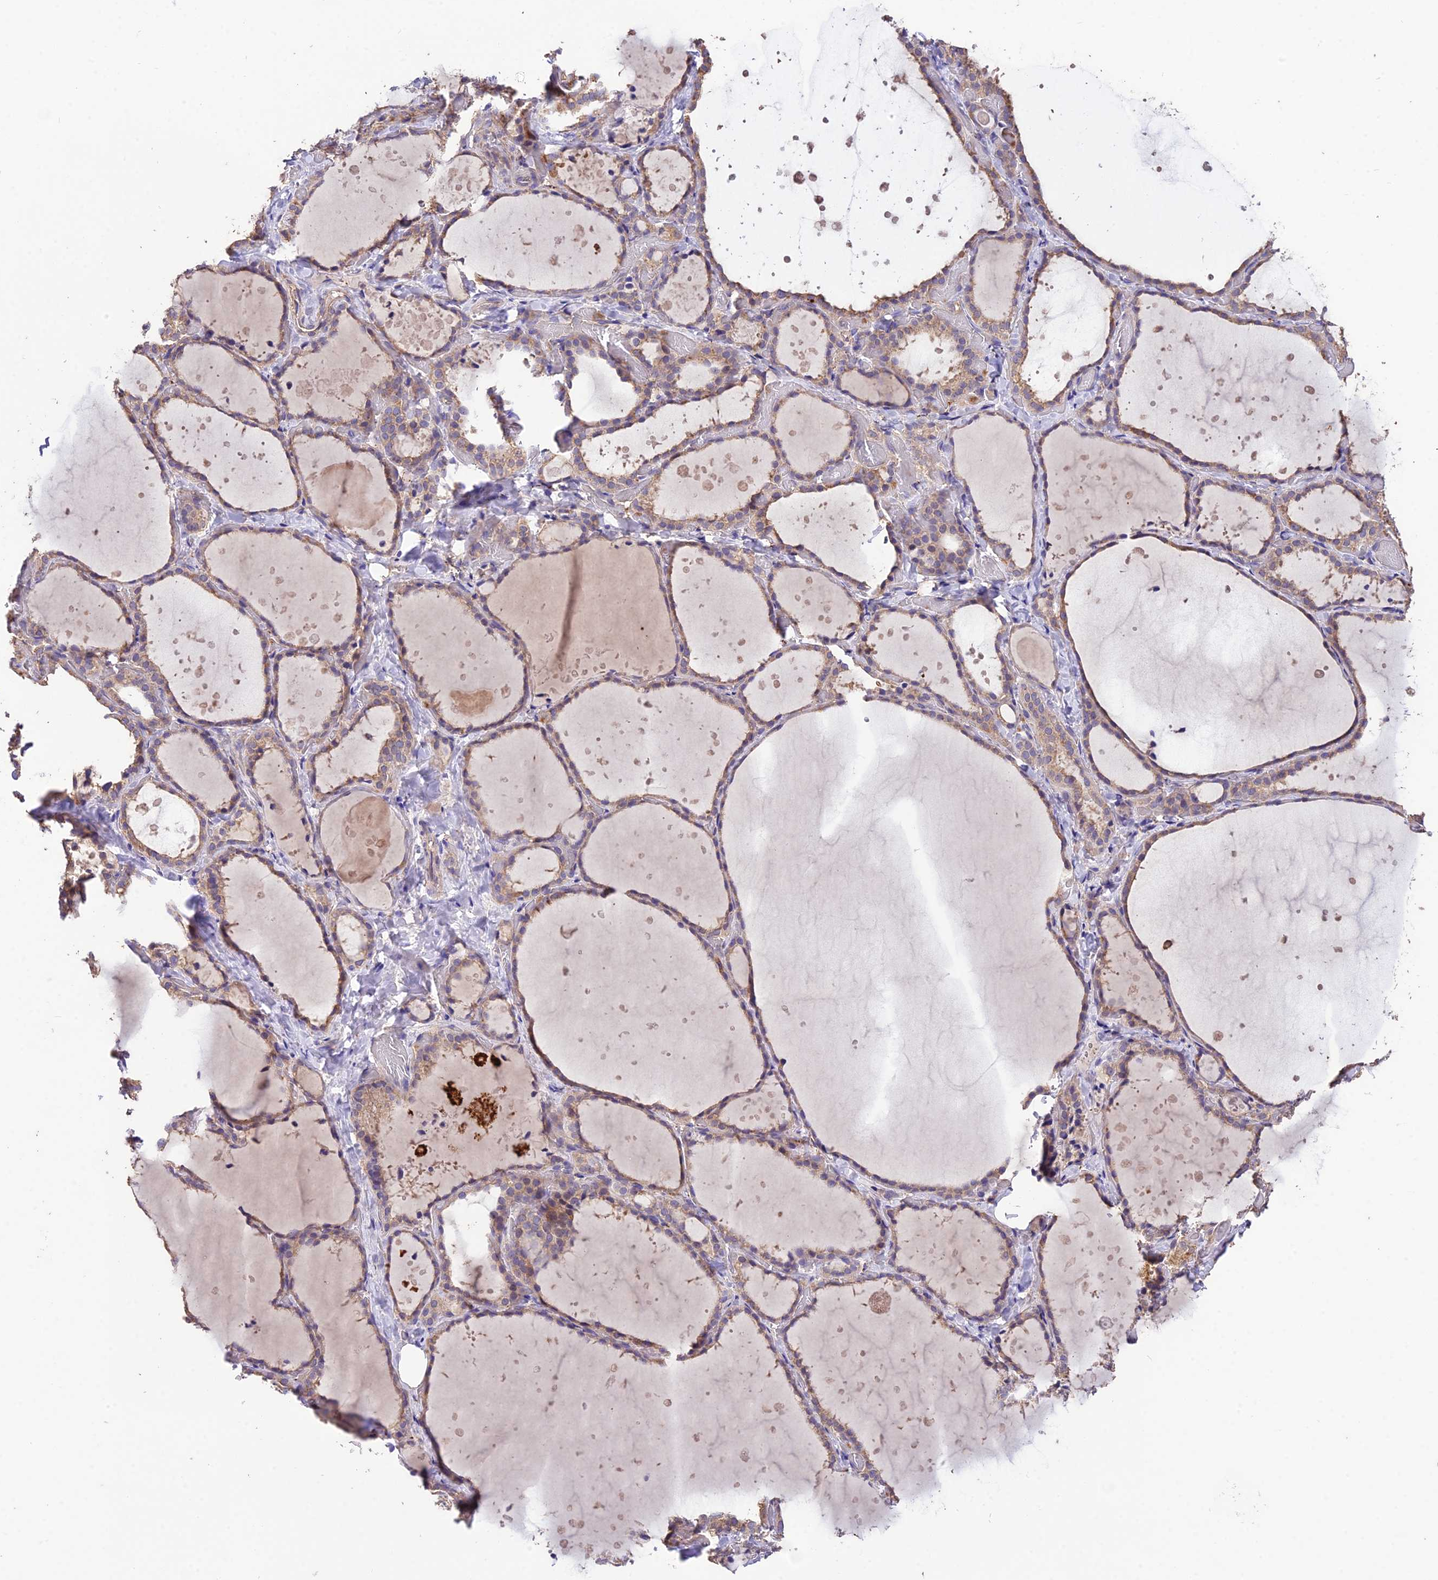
{"staining": {"intensity": "weak", "quantity": ">75%", "location": "cytoplasmic/membranous"}, "tissue": "thyroid gland", "cell_type": "Glandular cells", "image_type": "normal", "snomed": [{"axis": "morphology", "description": "Normal tissue, NOS"}, {"axis": "topography", "description": "Thyroid gland"}], "caption": "Approximately >75% of glandular cells in unremarkable human thyroid gland reveal weak cytoplasmic/membranous protein expression as visualized by brown immunohistochemical staining.", "gene": "SDHD", "patient": {"sex": "female", "age": 44}}